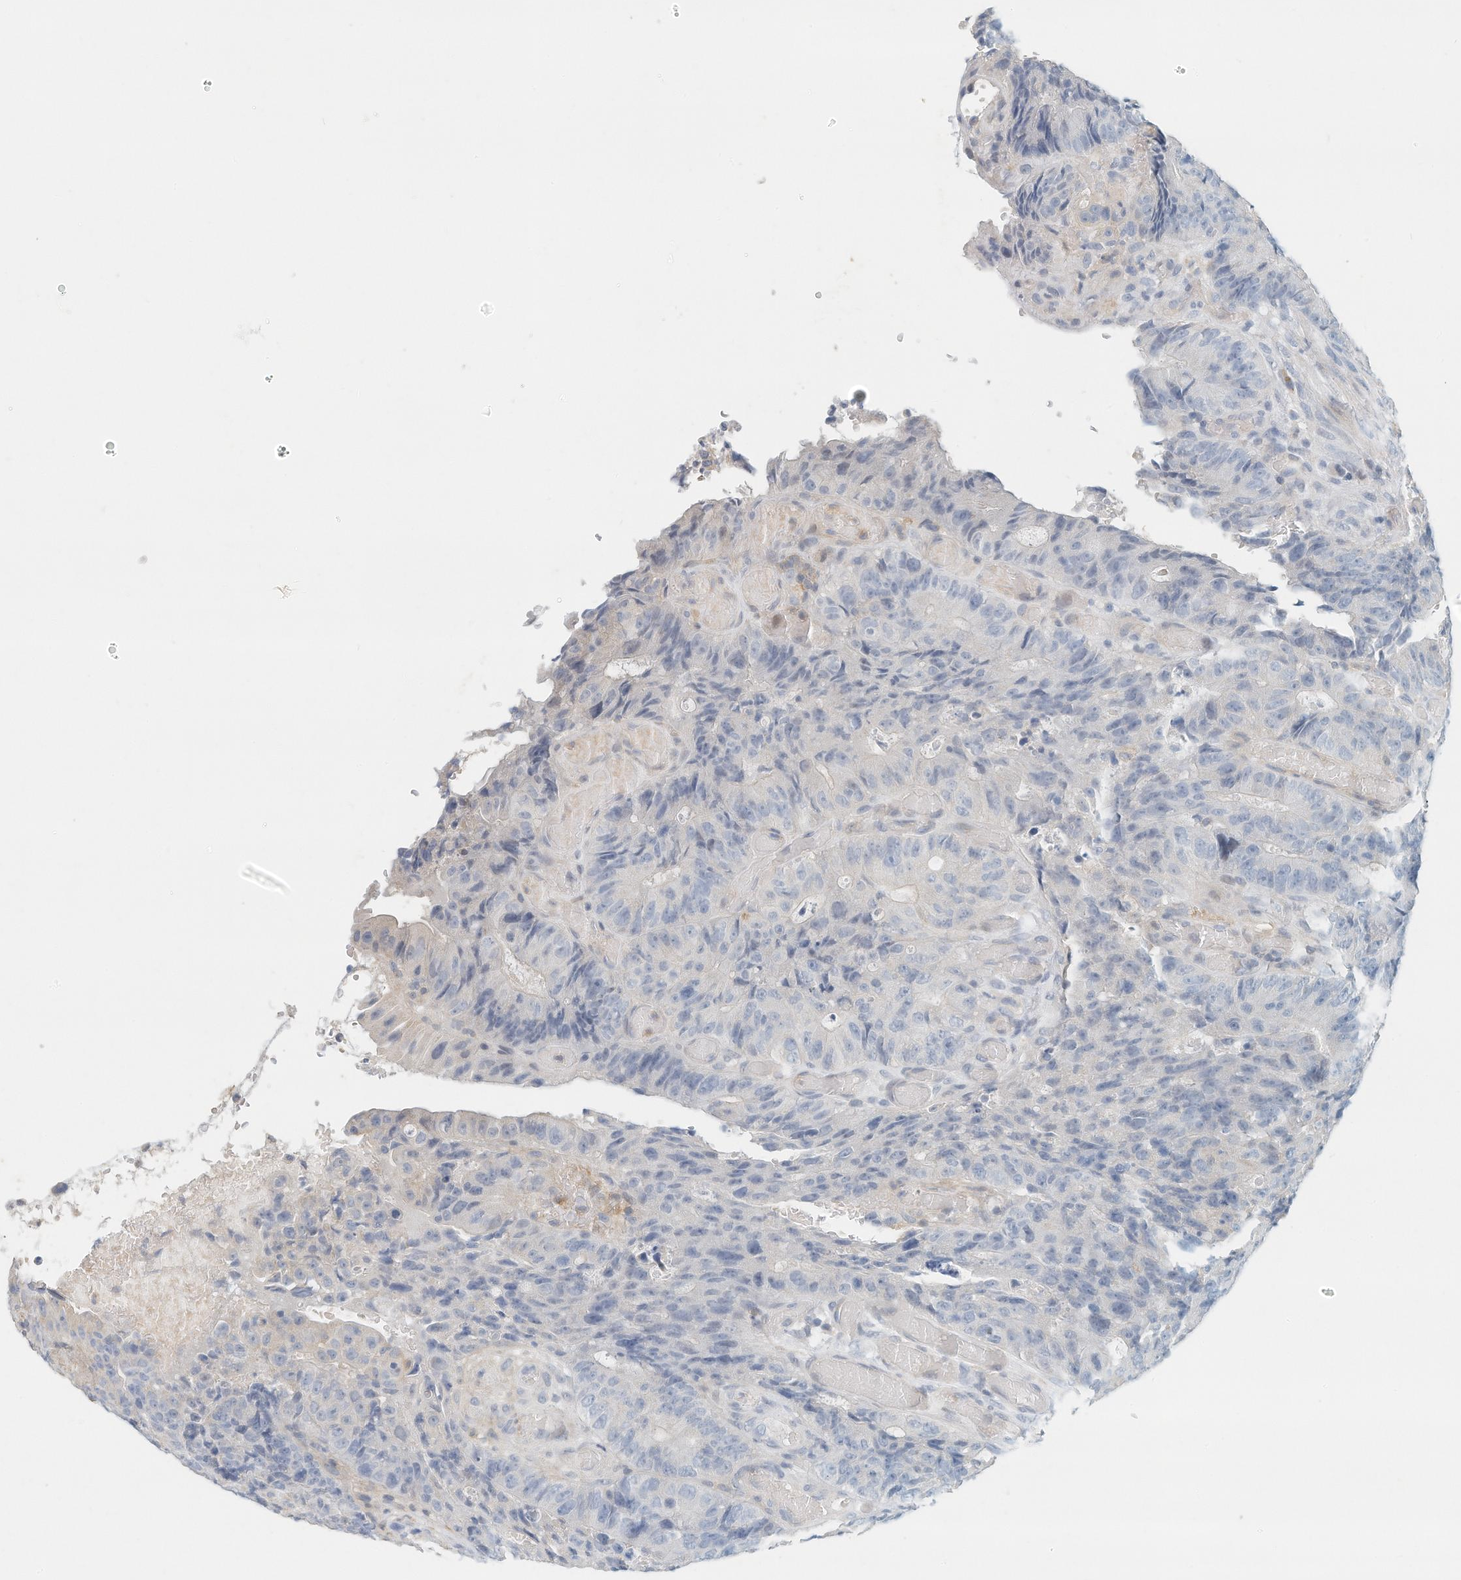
{"staining": {"intensity": "negative", "quantity": "none", "location": "none"}, "tissue": "colorectal cancer", "cell_type": "Tumor cells", "image_type": "cancer", "snomed": [{"axis": "morphology", "description": "Adenocarcinoma, NOS"}, {"axis": "topography", "description": "Colon"}], "caption": "Immunohistochemistry micrograph of human colorectal adenocarcinoma stained for a protein (brown), which displays no expression in tumor cells.", "gene": "MICAL1", "patient": {"sex": "male", "age": 87}}